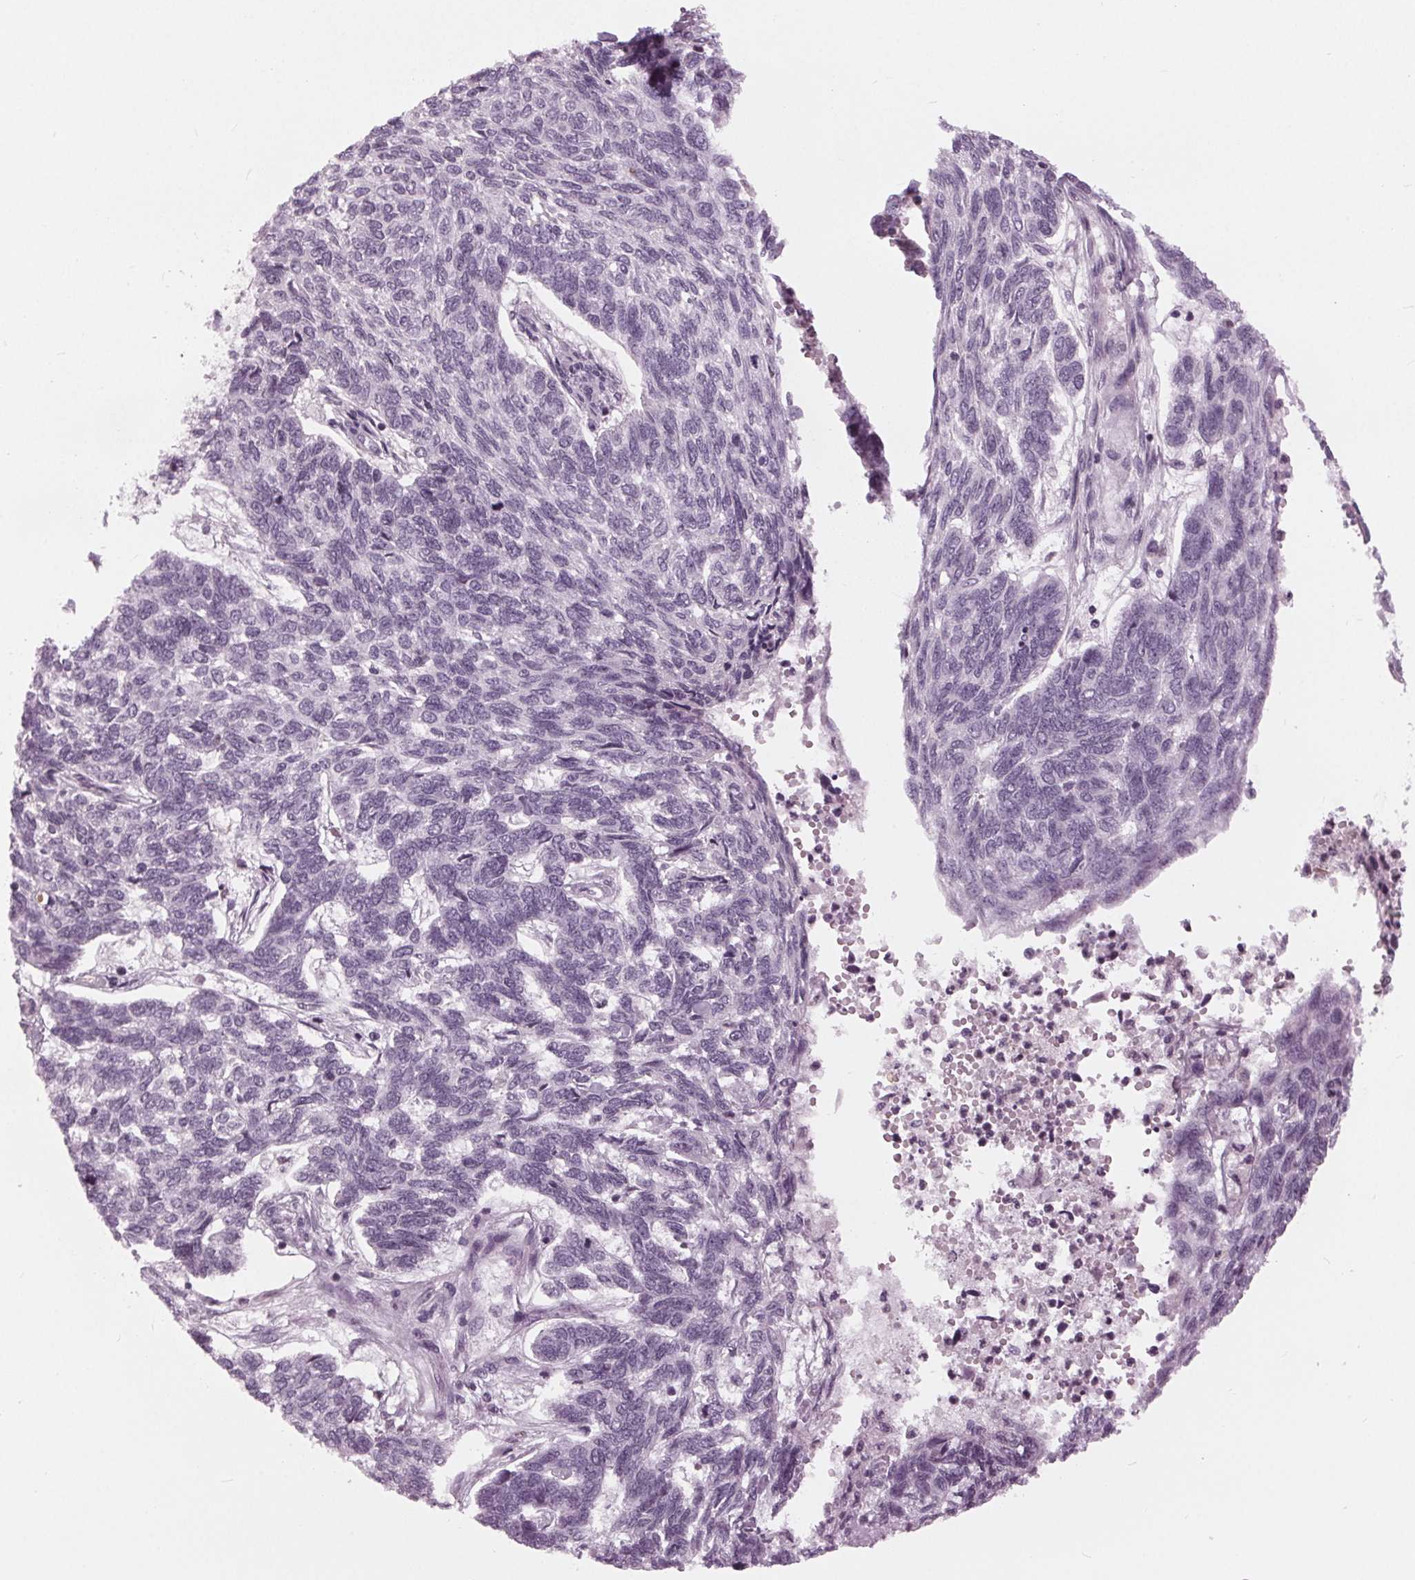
{"staining": {"intensity": "negative", "quantity": "none", "location": "none"}, "tissue": "skin cancer", "cell_type": "Tumor cells", "image_type": "cancer", "snomed": [{"axis": "morphology", "description": "Basal cell carcinoma"}, {"axis": "topography", "description": "Skin"}], "caption": "Immunohistochemical staining of skin basal cell carcinoma demonstrates no significant expression in tumor cells.", "gene": "SLC9A4", "patient": {"sex": "female", "age": 65}}